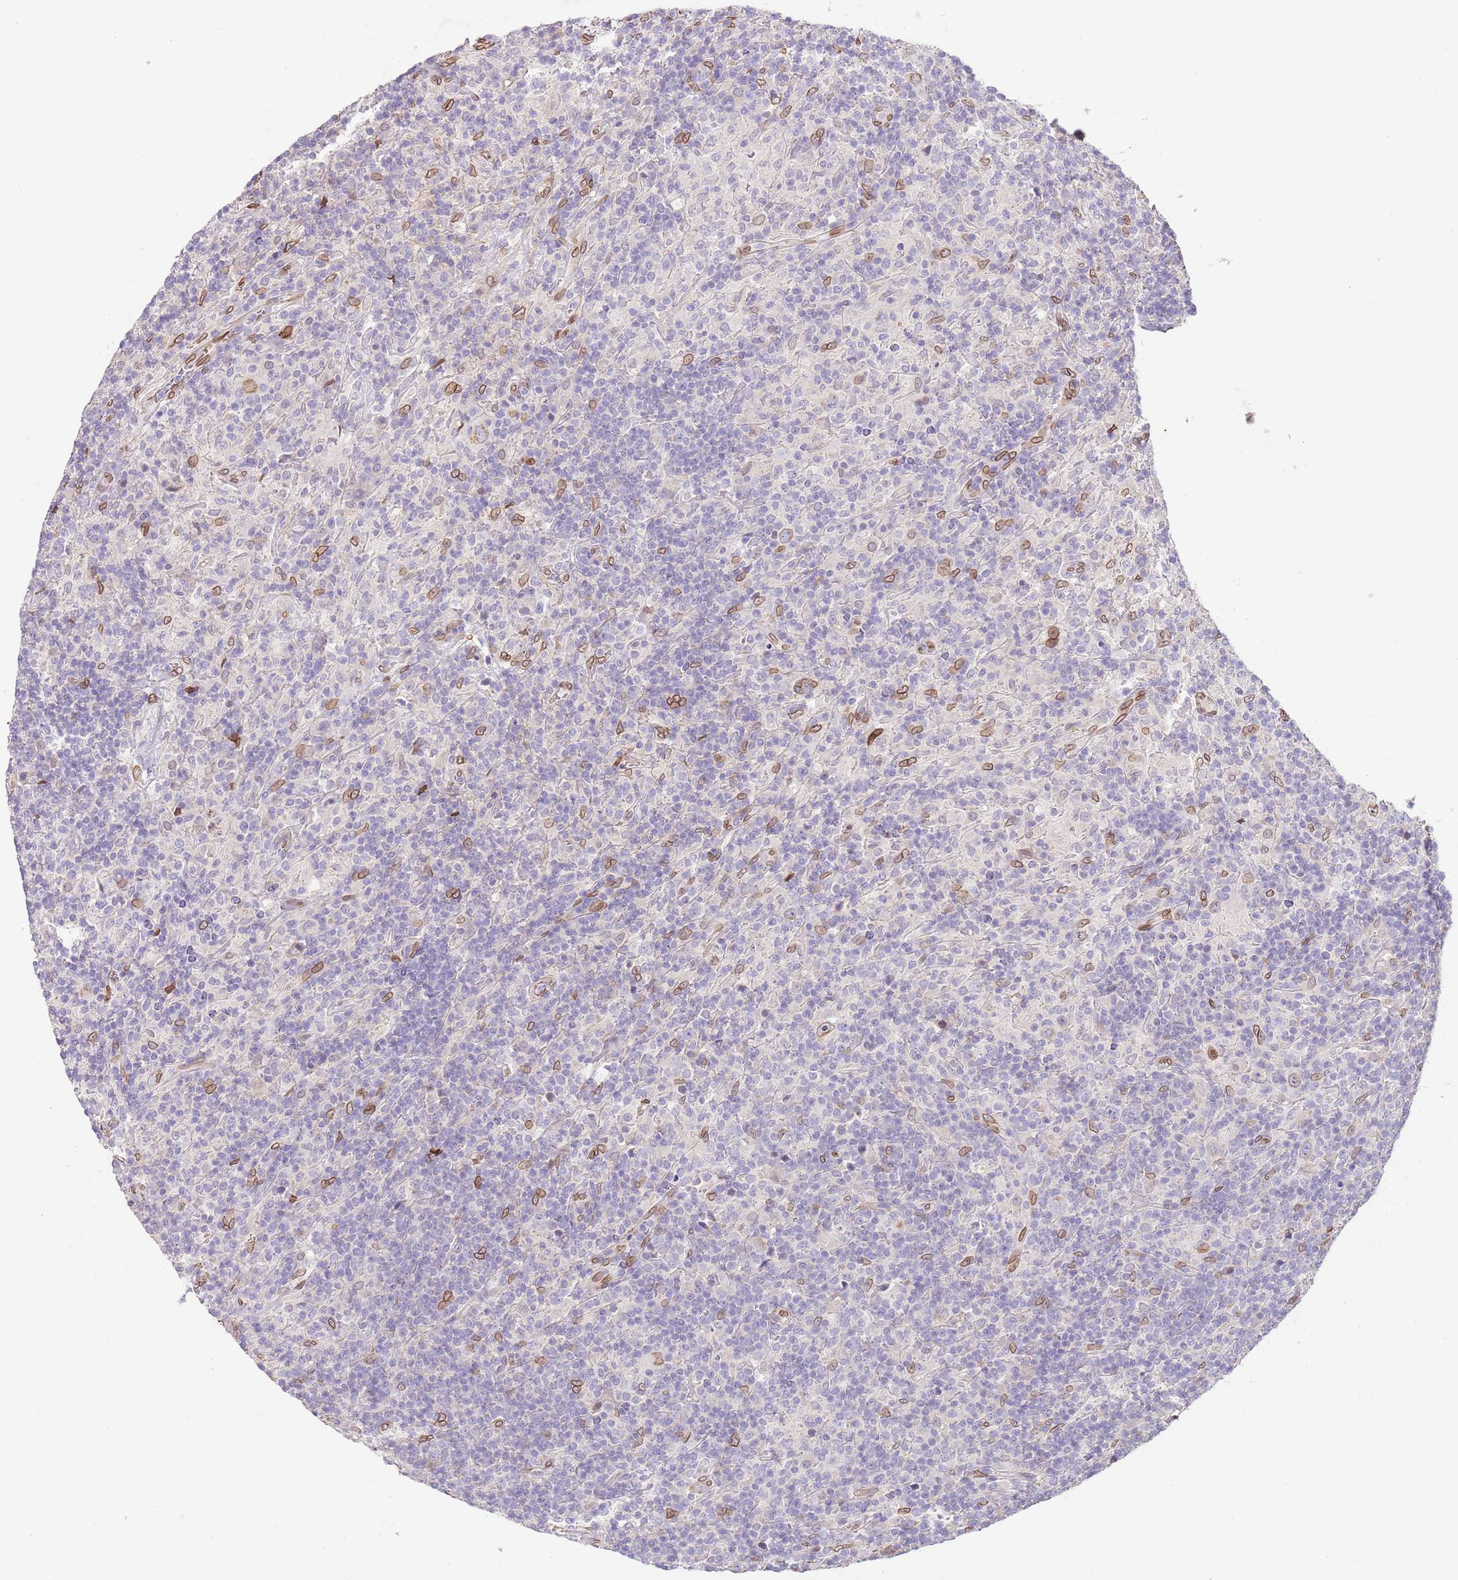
{"staining": {"intensity": "negative", "quantity": "none", "location": "none"}, "tissue": "lymphoma", "cell_type": "Tumor cells", "image_type": "cancer", "snomed": [{"axis": "morphology", "description": "Hodgkin's disease, NOS"}, {"axis": "topography", "description": "Lymph node"}], "caption": "Micrograph shows no protein positivity in tumor cells of Hodgkin's disease tissue. (DAB (3,3'-diaminobenzidine) immunohistochemistry visualized using brightfield microscopy, high magnification).", "gene": "TMEM47", "patient": {"sex": "male", "age": 70}}